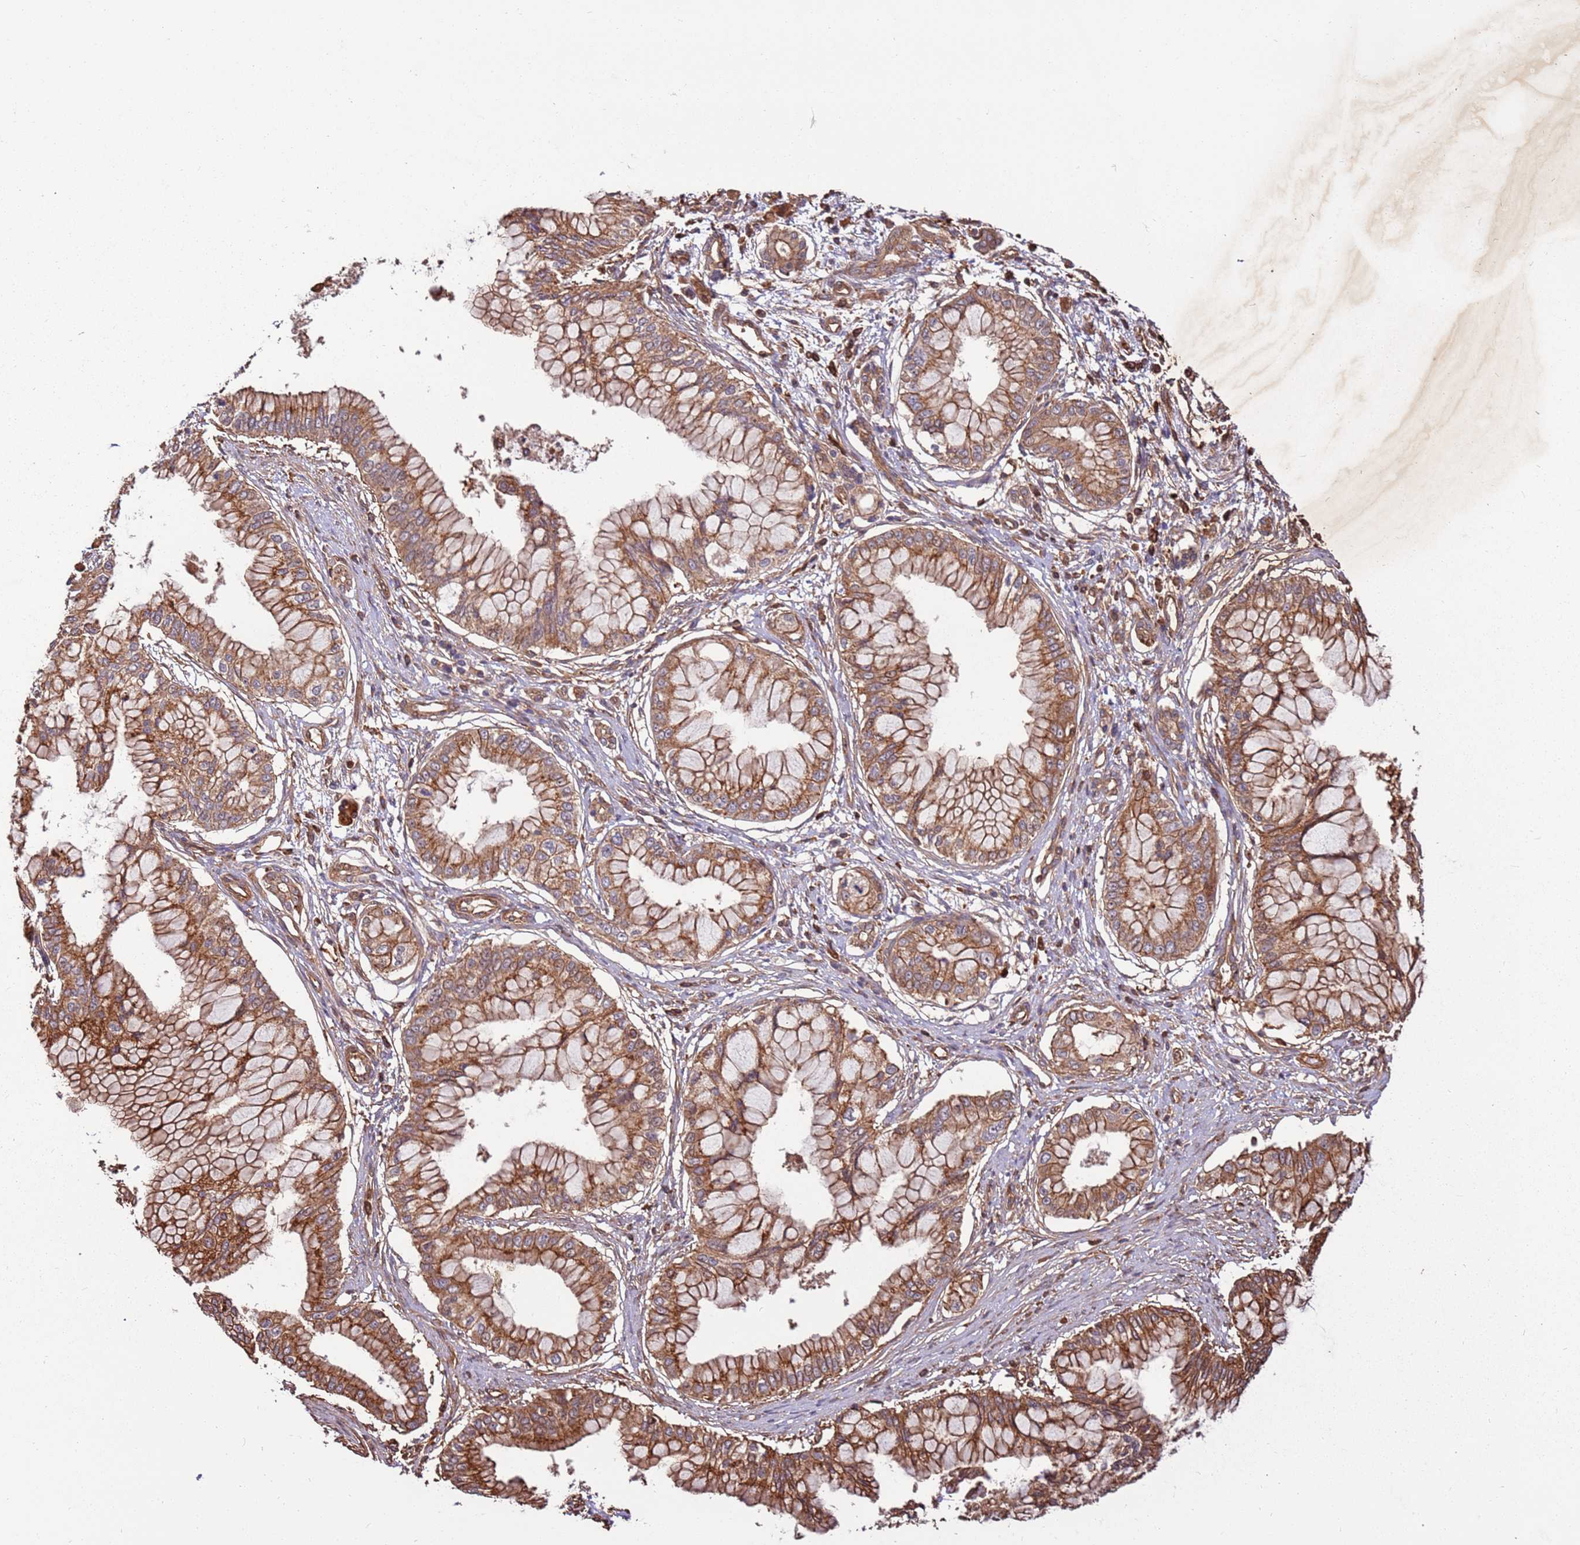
{"staining": {"intensity": "moderate", "quantity": ">75%", "location": "cytoplasmic/membranous"}, "tissue": "pancreatic cancer", "cell_type": "Tumor cells", "image_type": "cancer", "snomed": [{"axis": "morphology", "description": "Adenocarcinoma, NOS"}, {"axis": "topography", "description": "Pancreas"}], "caption": "Pancreatic adenocarcinoma stained with a brown dye displays moderate cytoplasmic/membranous positive positivity in approximately >75% of tumor cells.", "gene": "ACVR2A", "patient": {"sex": "male", "age": 46}}